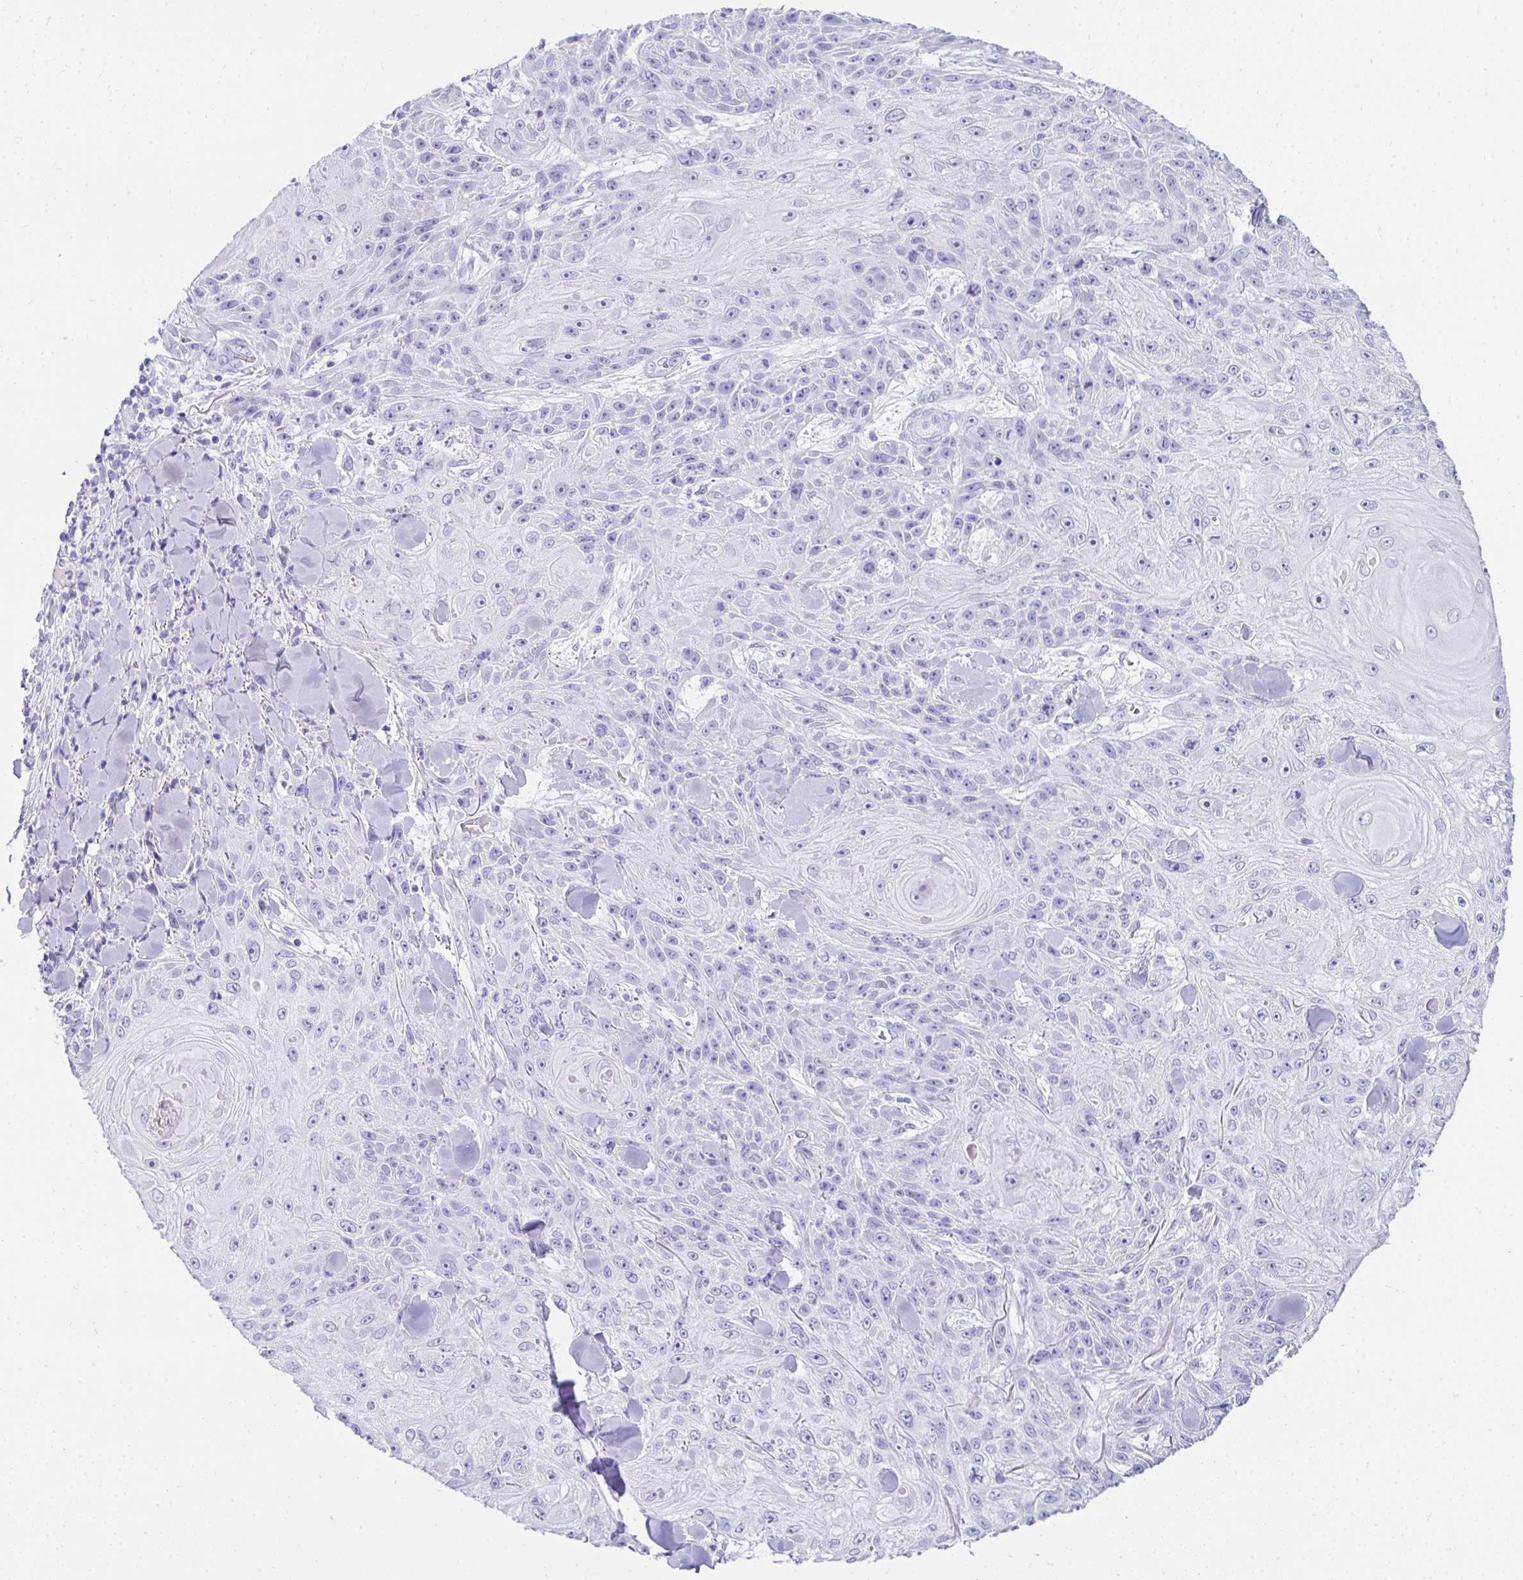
{"staining": {"intensity": "negative", "quantity": "none", "location": "none"}, "tissue": "skin cancer", "cell_type": "Tumor cells", "image_type": "cancer", "snomed": [{"axis": "morphology", "description": "Squamous cell carcinoma, NOS"}, {"axis": "topography", "description": "Skin"}], "caption": "An image of squamous cell carcinoma (skin) stained for a protein shows no brown staining in tumor cells. (Brightfield microscopy of DAB immunohistochemistry at high magnification).", "gene": "TNNT1", "patient": {"sex": "male", "age": 88}}